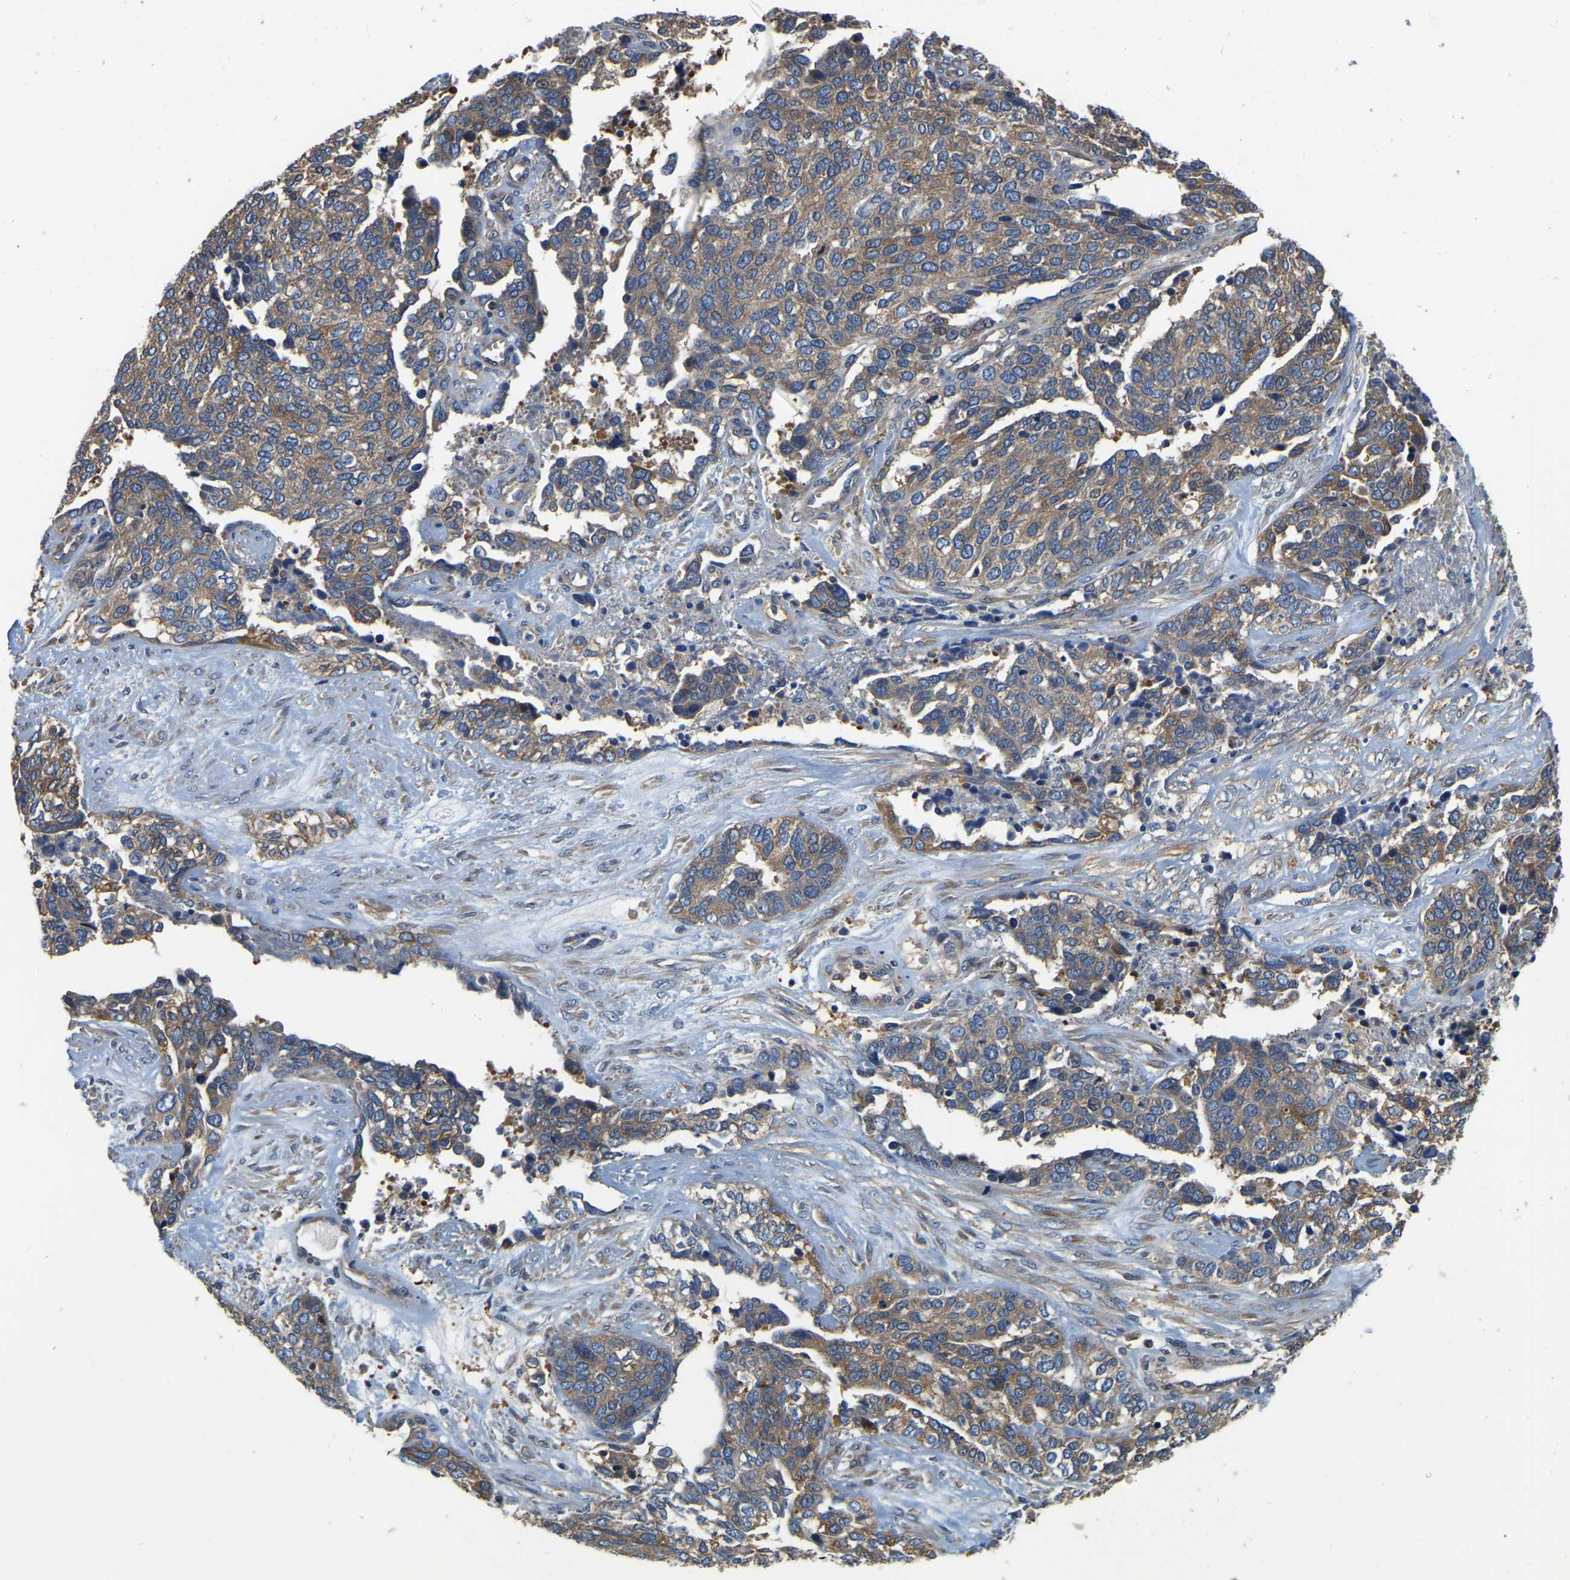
{"staining": {"intensity": "moderate", "quantity": ">75%", "location": "cytoplasmic/membranous"}, "tissue": "ovarian cancer", "cell_type": "Tumor cells", "image_type": "cancer", "snomed": [{"axis": "morphology", "description": "Cystadenocarcinoma, serous, NOS"}, {"axis": "topography", "description": "Ovary"}], "caption": "Immunohistochemistry staining of ovarian cancer (serous cystadenocarcinoma), which displays medium levels of moderate cytoplasmic/membranous positivity in approximately >75% of tumor cells indicating moderate cytoplasmic/membranous protein positivity. The staining was performed using DAB (3,3'-diaminobenzidine) (brown) for protein detection and nuclei were counterstained in hematoxylin (blue).", "gene": "GARS1", "patient": {"sex": "female", "age": 44}}